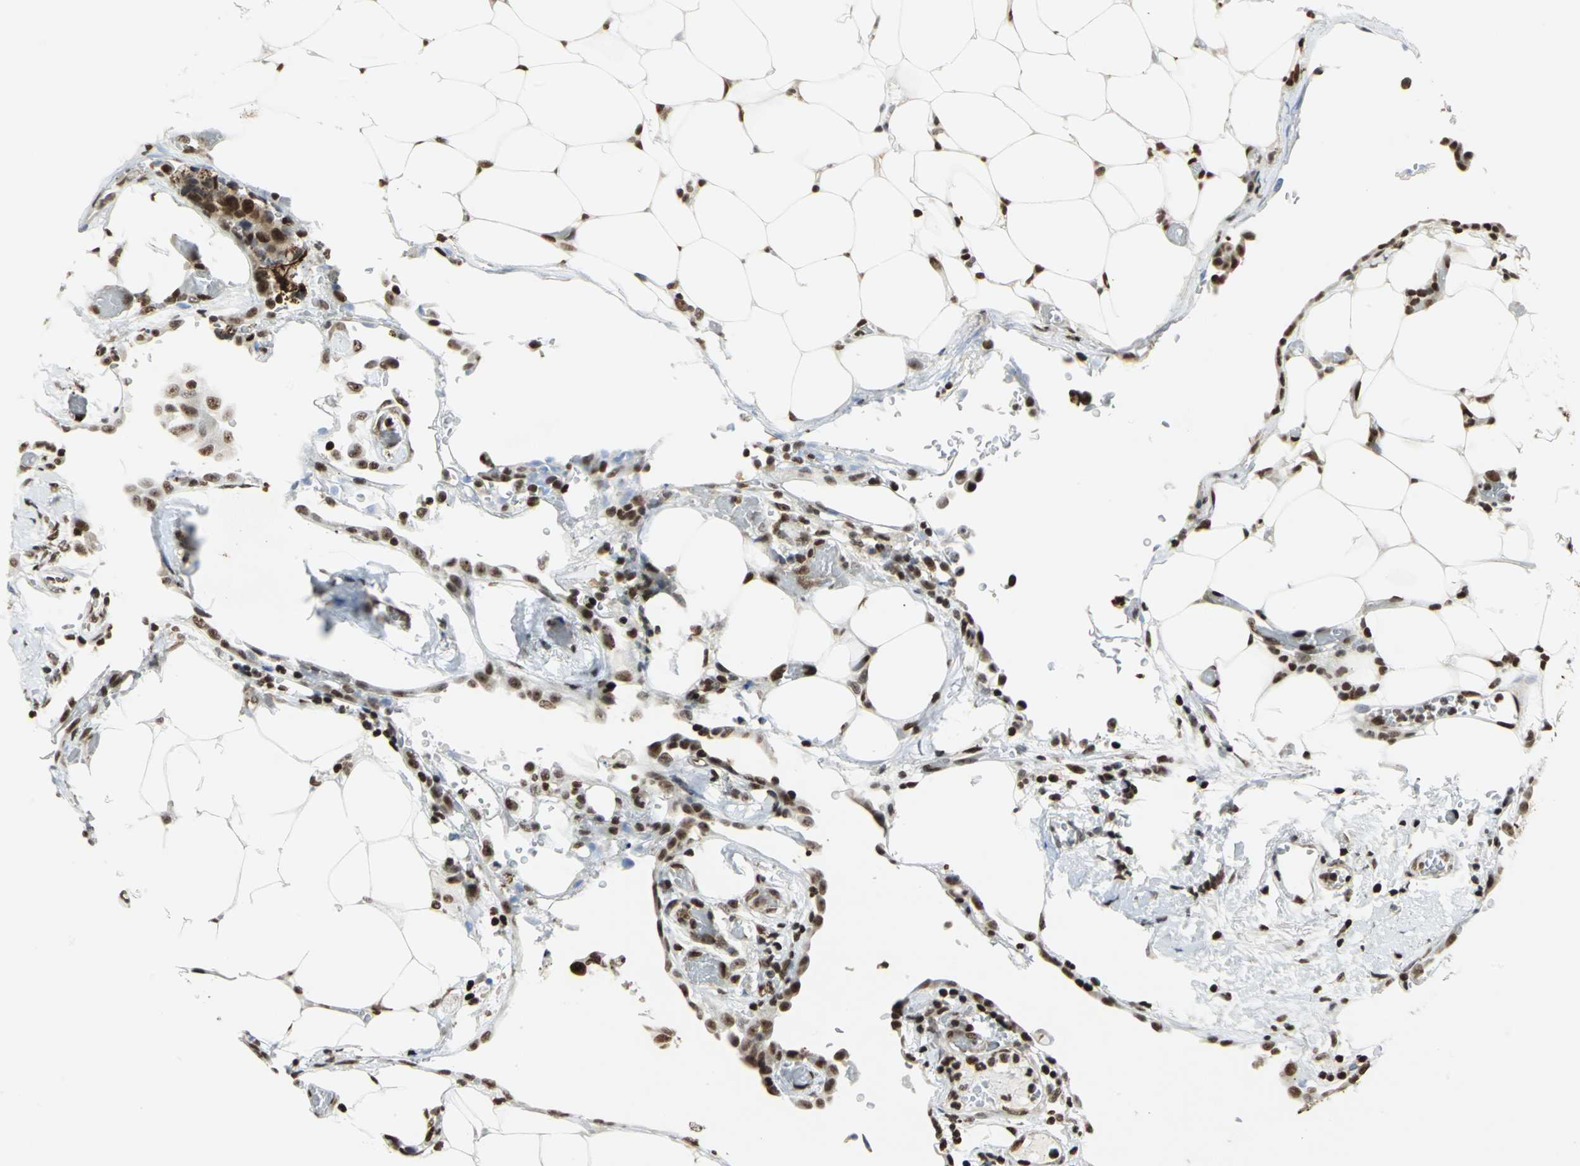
{"staining": {"intensity": "strong", "quantity": ">75%", "location": "nuclear"}, "tissue": "colorectal cancer", "cell_type": "Tumor cells", "image_type": "cancer", "snomed": [{"axis": "morphology", "description": "Adenocarcinoma, NOS"}, {"axis": "topography", "description": "Colon"}], "caption": "A brown stain highlights strong nuclear staining of a protein in human colorectal adenocarcinoma tumor cells.", "gene": "HMGB1", "patient": {"sex": "female", "age": 86}}